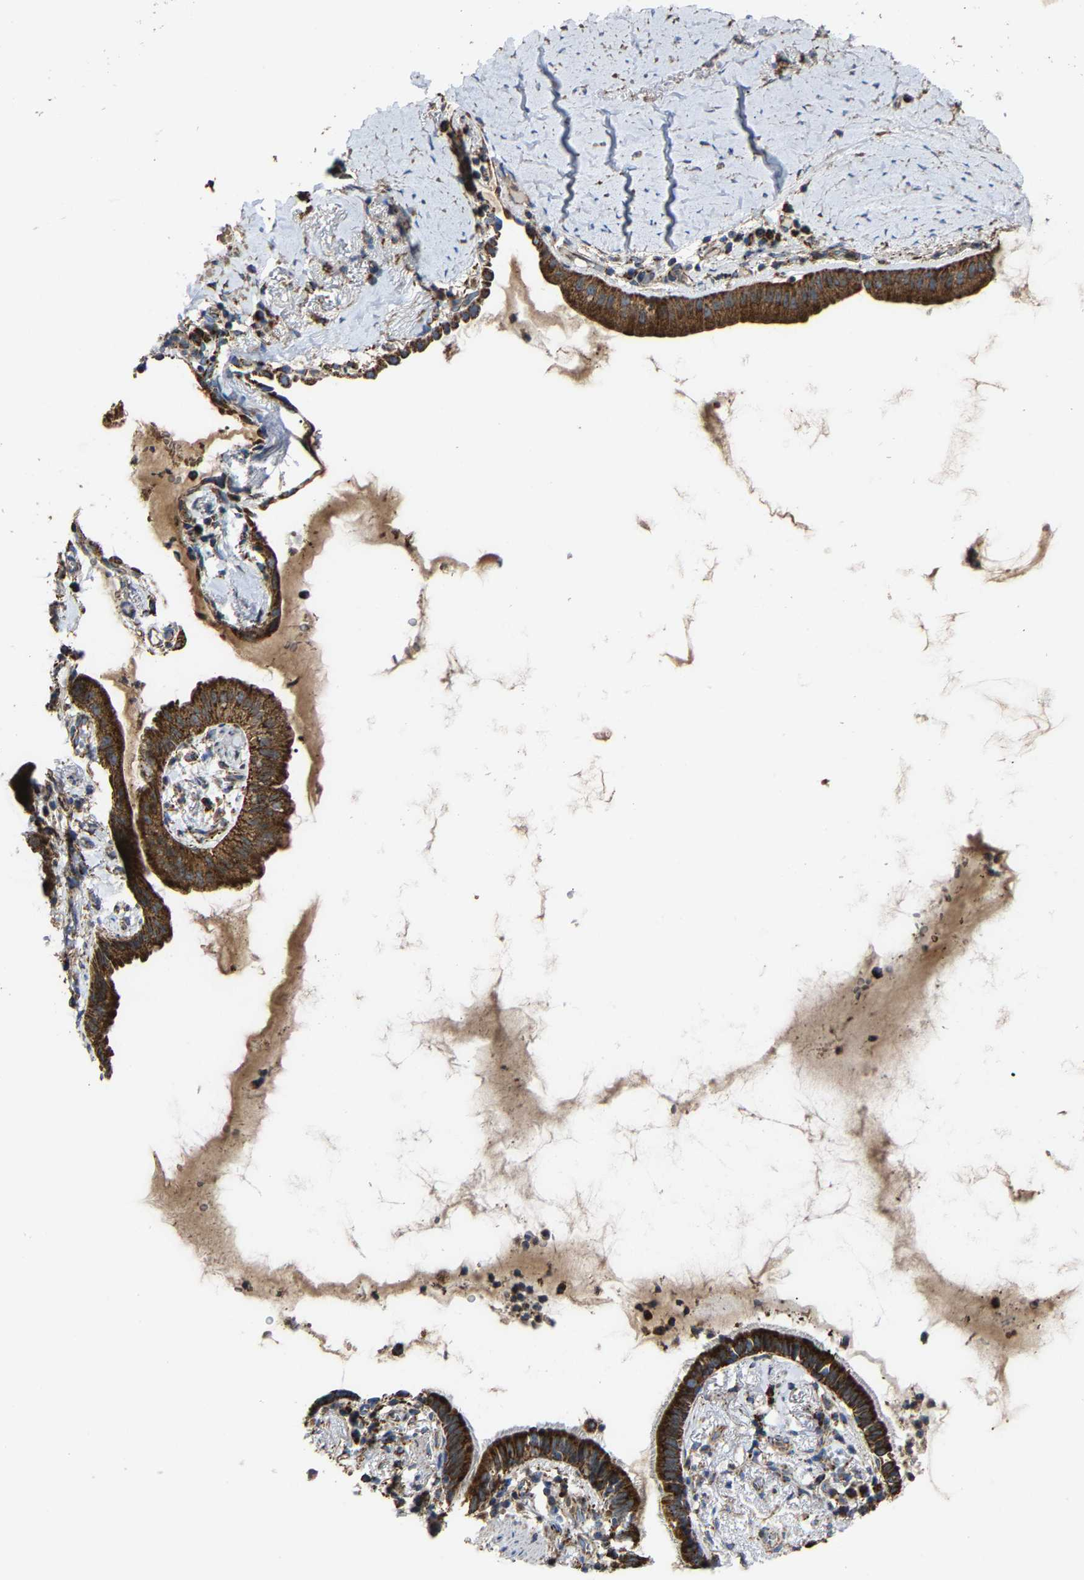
{"staining": {"intensity": "strong", "quantity": ">75%", "location": "cytoplasmic/membranous"}, "tissue": "lung cancer", "cell_type": "Tumor cells", "image_type": "cancer", "snomed": [{"axis": "morphology", "description": "Normal tissue, NOS"}, {"axis": "morphology", "description": "Adenocarcinoma, NOS"}, {"axis": "topography", "description": "Bronchus"}, {"axis": "topography", "description": "Lung"}], "caption": "Immunohistochemical staining of adenocarcinoma (lung) displays high levels of strong cytoplasmic/membranous protein expression in approximately >75% of tumor cells. (brown staining indicates protein expression, while blue staining denotes nuclei).", "gene": "NDUFV3", "patient": {"sex": "female", "age": 70}}